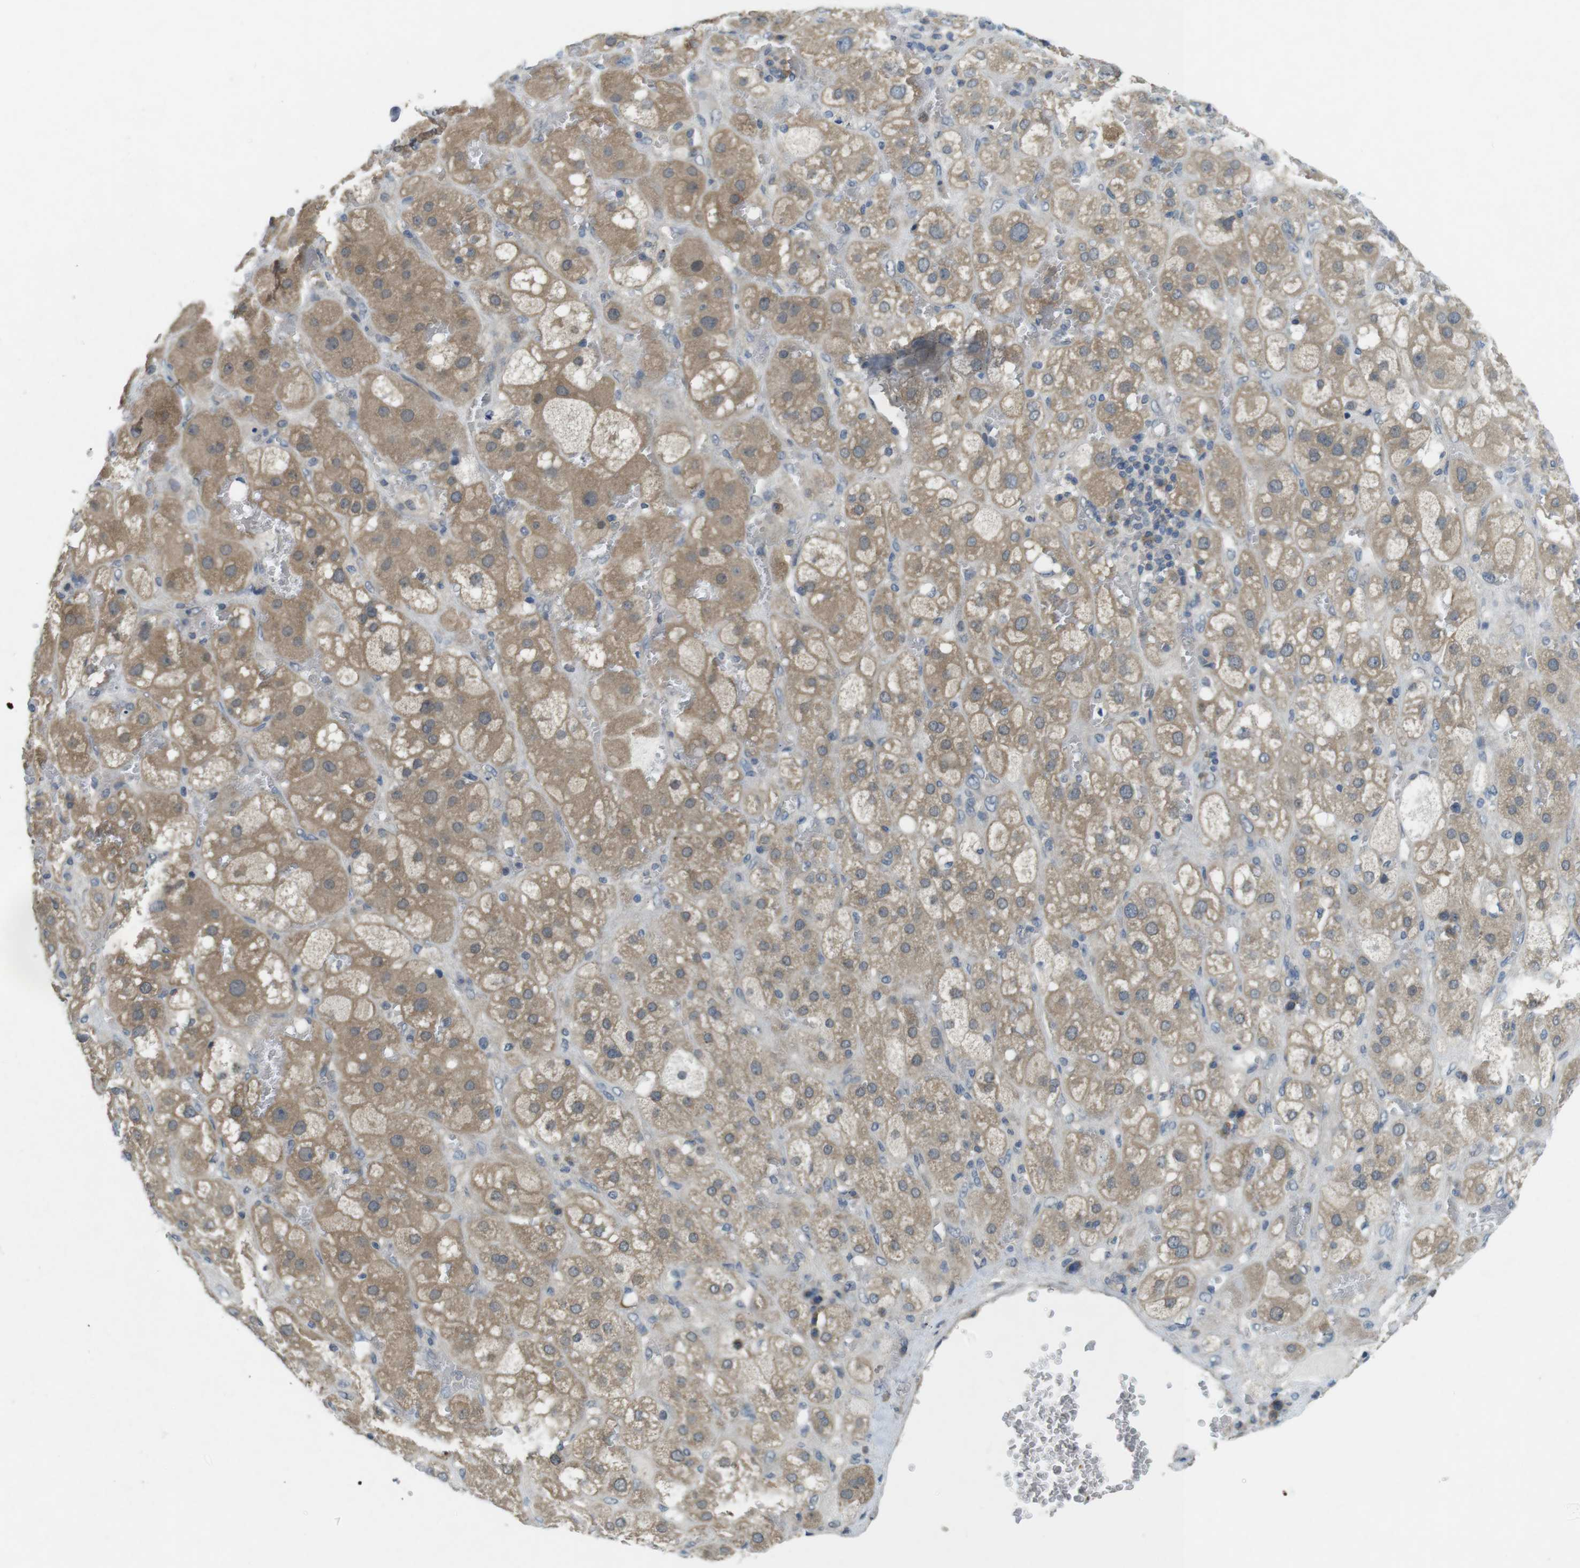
{"staining": {"intensity": "moderate", "quantity": ">75%", "location": "cytoplasmic/membranous"}, "tissue": "adrenal gland", "cell_type": "Glandular cells", "image_type": "normal", "snomed": [{"axis": "morphology", "description": "Normal tissue, NOS"}, {"axis": "topography", "description": "Adrenal gland"}], "caption": "Glandular cells exhibit medium levels of moderate cytoplasmic/membranous positivity in approximately >75% of cells in benign adrenal gland. The protein of interest is stained brown, and the nuclei are stained in blue (DAB IHC with brightfield microscopy, high magnification).", "gene": "SUGT1", "patient": {"sex": "female", "age": 47}}